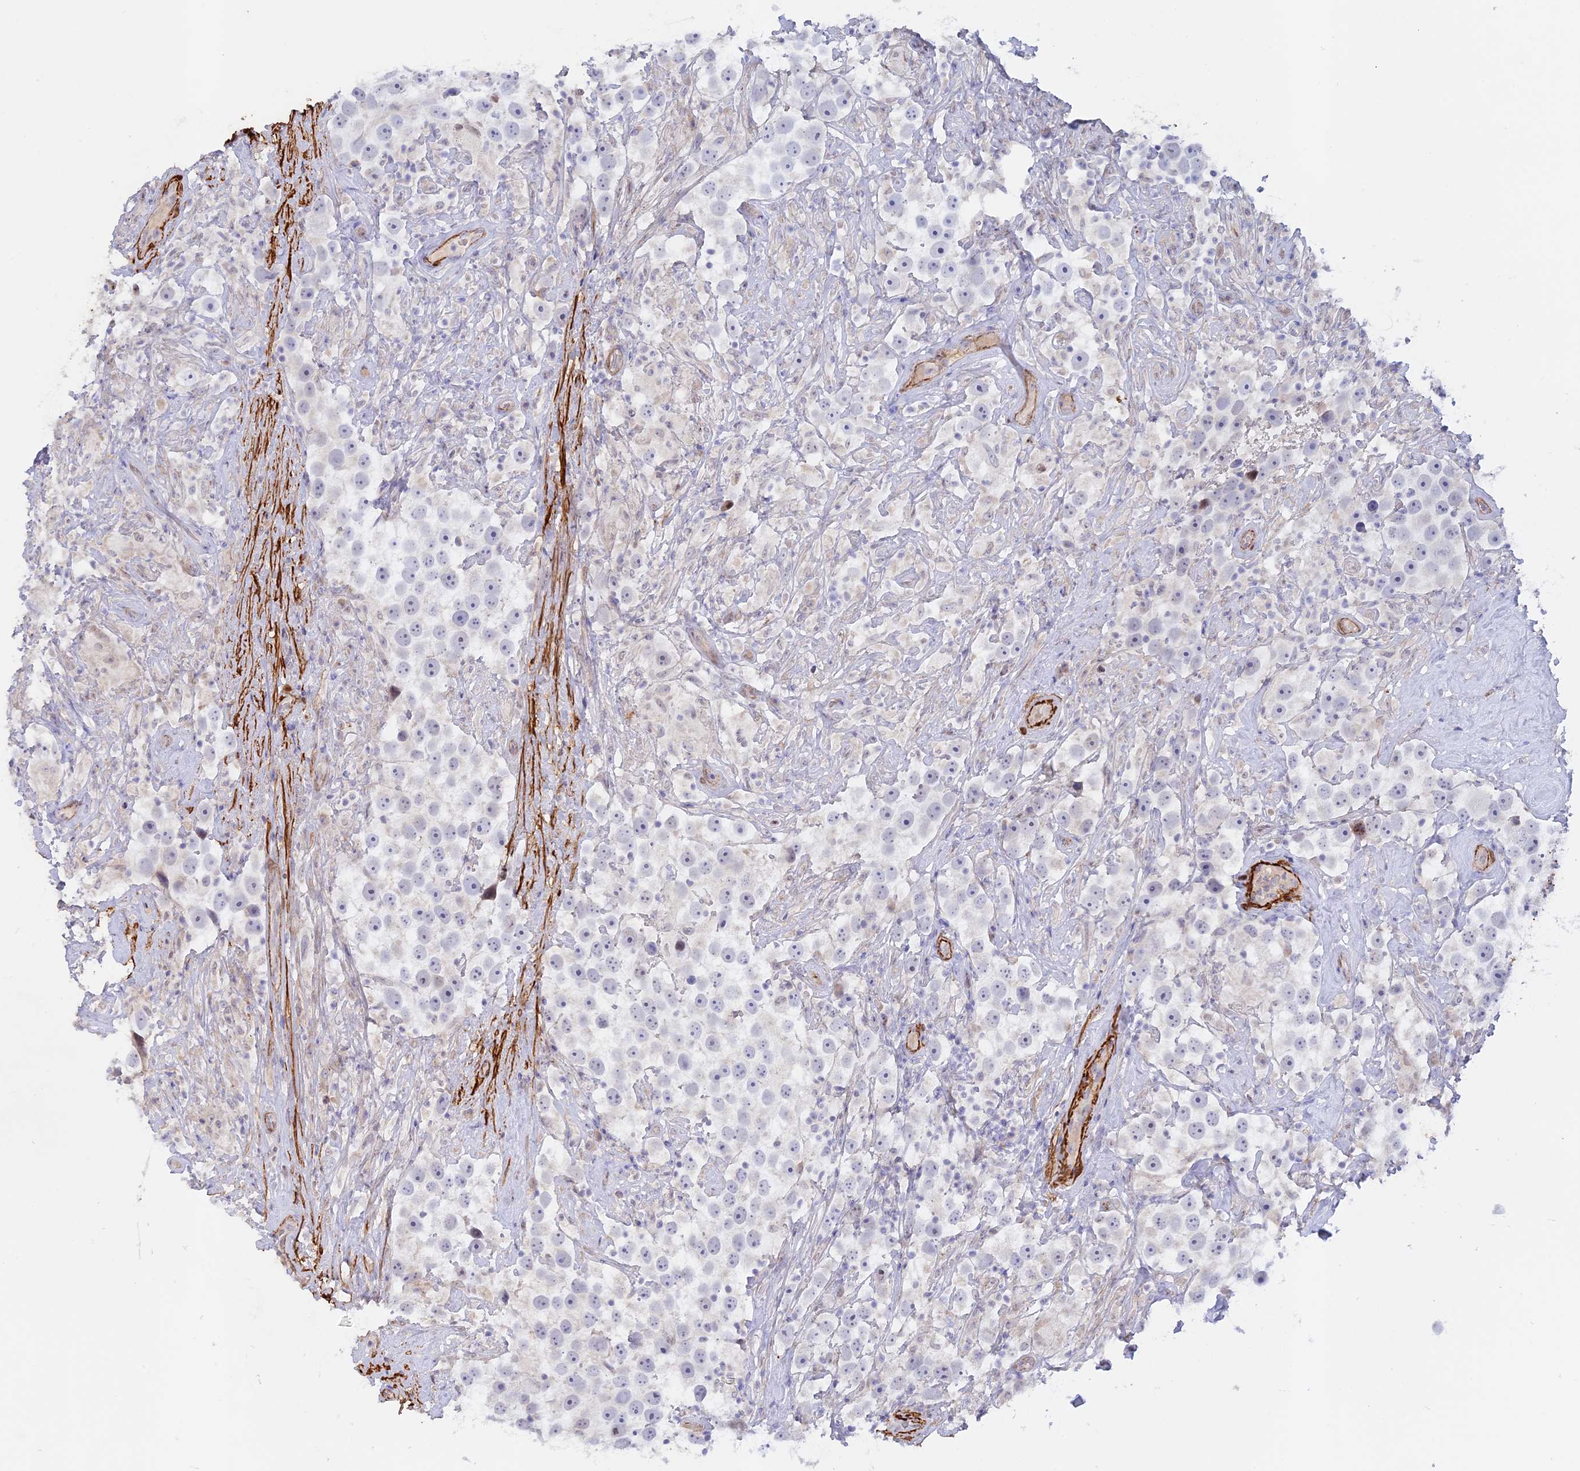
{"staining": {"intensity": "negative", "quantity": "none", "location": "none"}, "tissue": "testis cancer", "cell_type": "Tumor cells", "image_type": "cancer", "snomed": [{"axis": "morphology", "description": "Seminoma, NOS"}, {"axis": "topography", "description": "Testis"}], "caption": "There is no significant positivity in tumor cells of testis seminoma.", "gene": "CCDC154", "patient": {"sex": "male", "age": 49}}